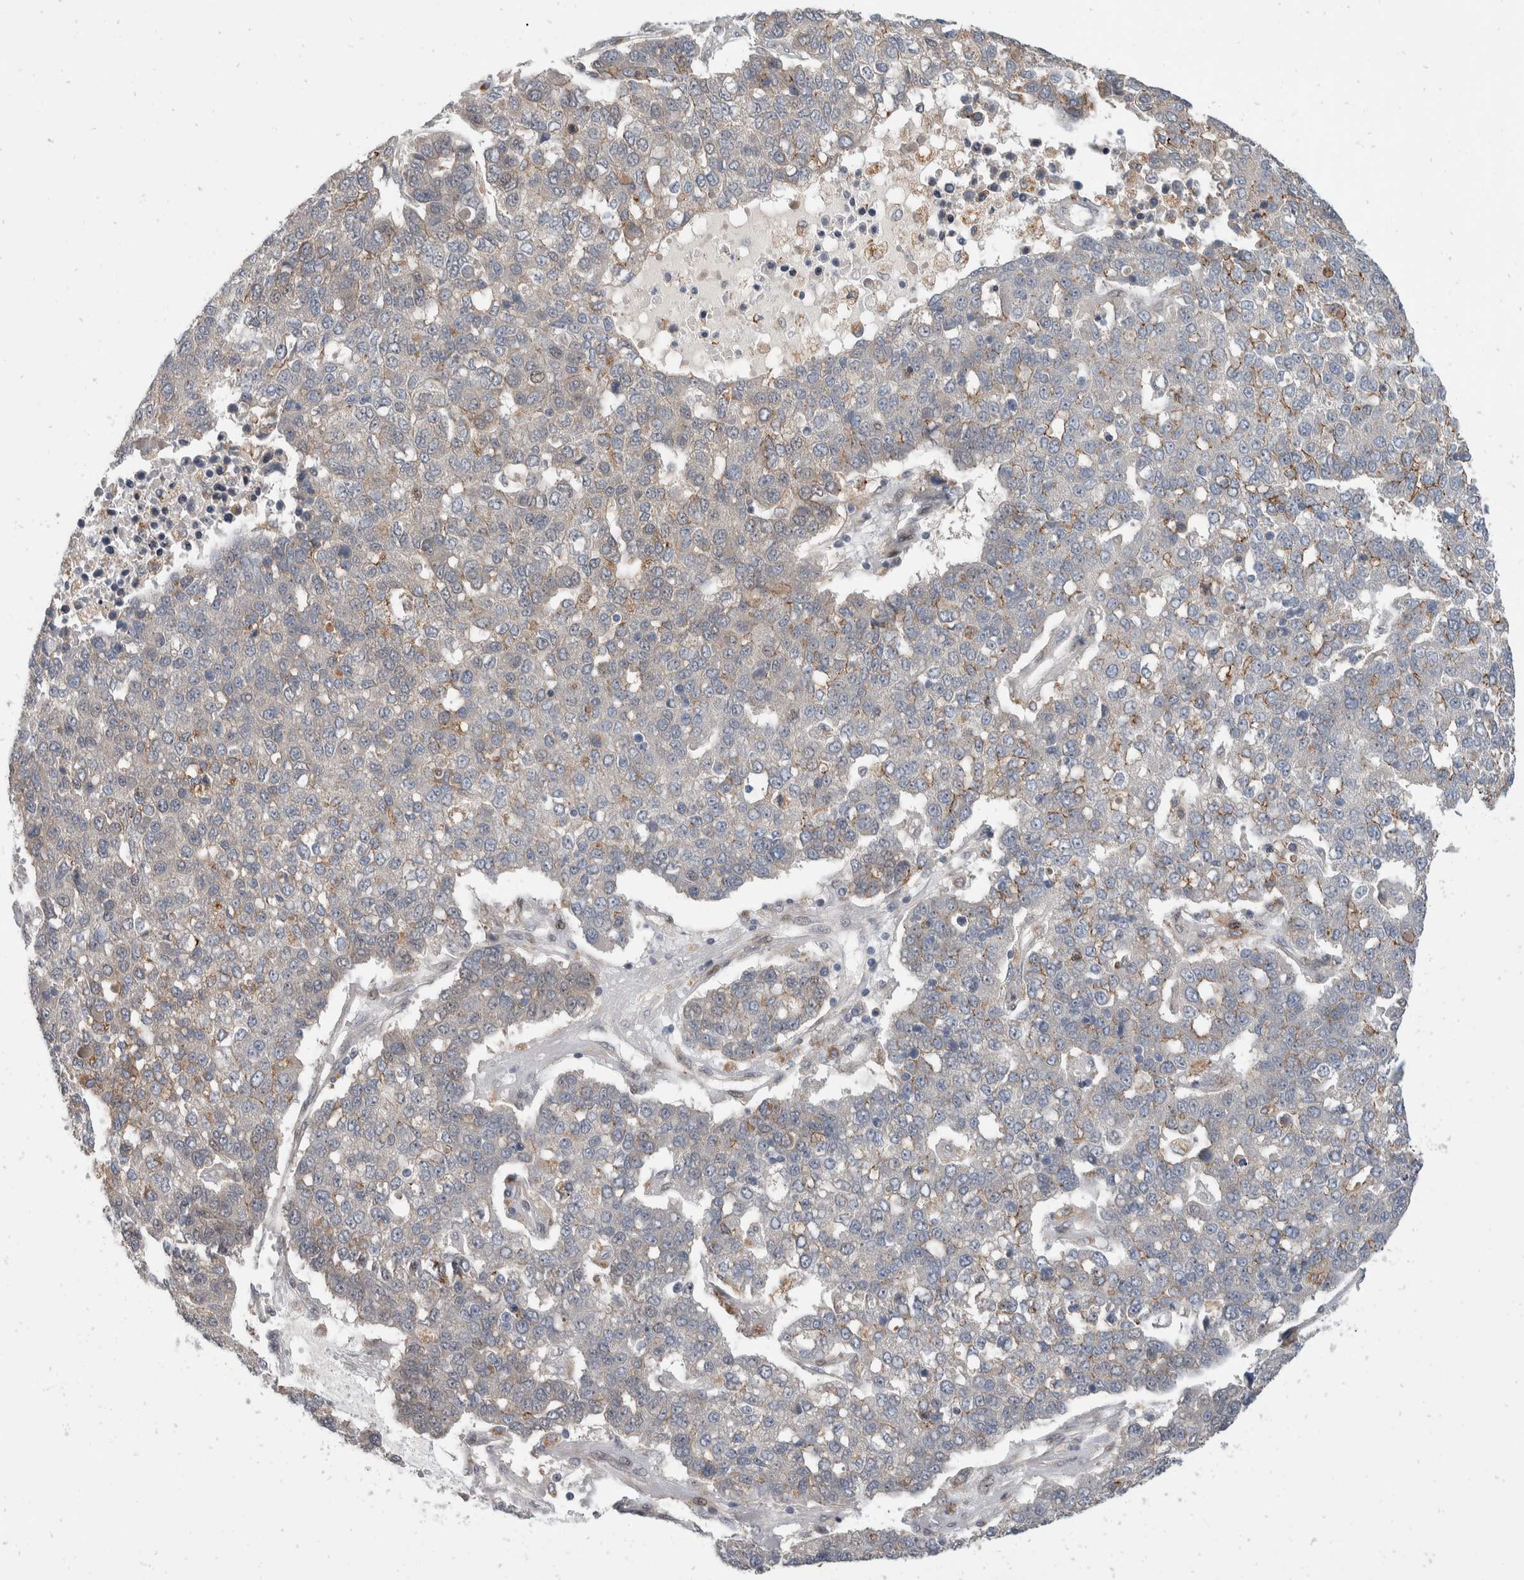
{"staining": {"intensity": "moderate", "quantity": "<25%", "location": "cytoplasmic/membranous"}, "tissue": "pancreatic cancer", "cell_type": "Tumor cells", "image_type": "cancer", "snomed": [{"axis": "morphology", "description": "Adenocarcinoma, NOS"}, {"axis": "topography", "description": "Pancreas"}], "caption": "Immunohistochemistry photomicrograph of pancreatic cancer stained for a protein (brown), which displays low levels of moderate cytoplasmic/membranous positivity in approximately <25% of tumor cells.", "gene": "ZNF703", "patient": {"sex": "female", "age": 61}}